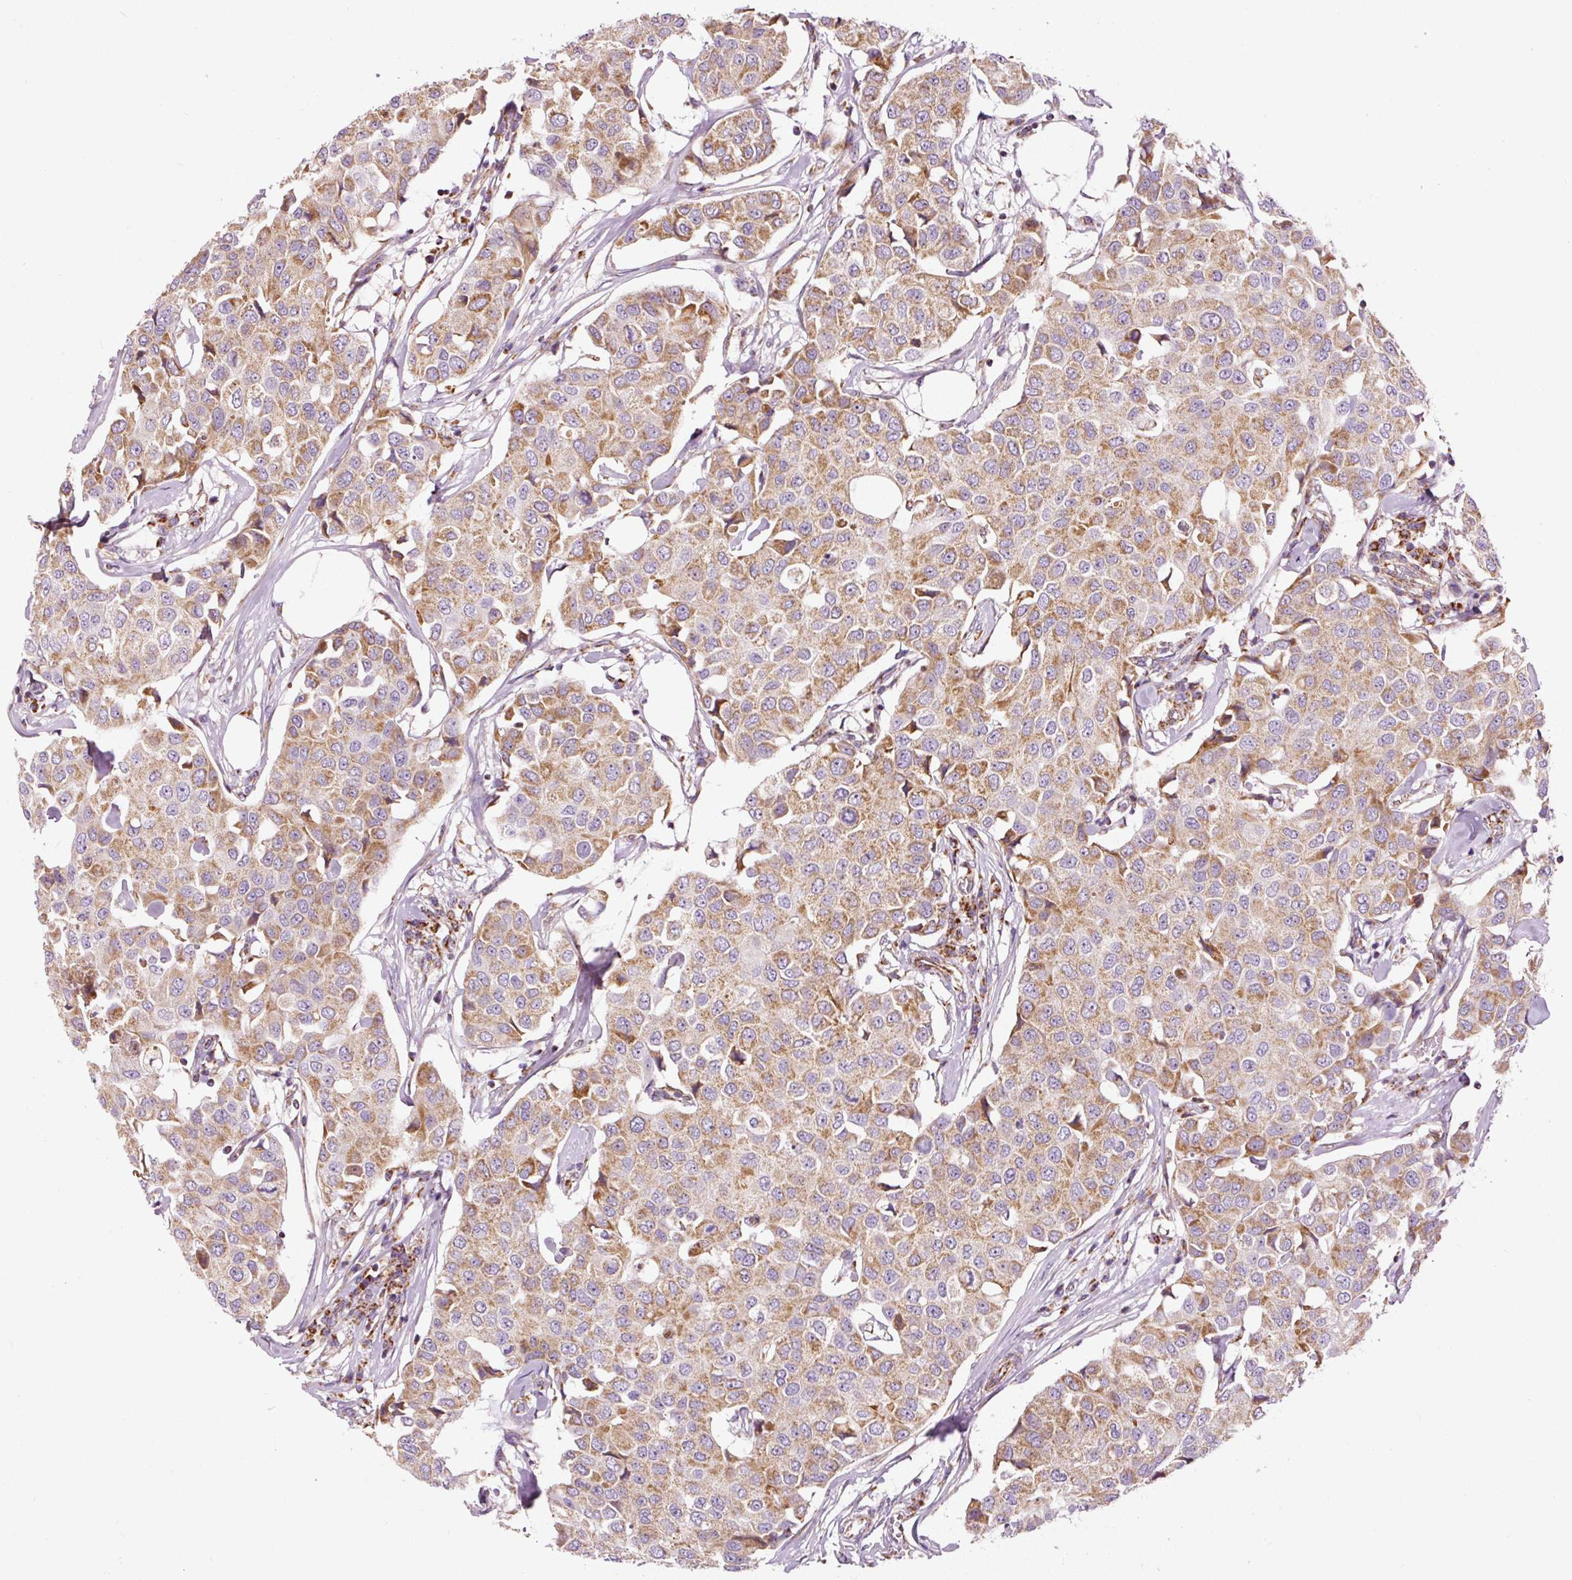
{"staining": {"intensity": "moderate", "quantity": ">75%", "location": "cytoplasmic/membranous"}, "tissue": "breast cancer", "cell_type": "Tumor cells", "image_type": "cancer", "snomed": [{"axis": "morphology", "description": "Duct carcinoma"}, {"axis": "topography", "description": "Breast"}], "caption": "Moderate cytoplasmic/membranous expression is present in approximately >75% of tumor cells in breast cancer. (DAB IHC, brown staining for protein, blue staining for nuclei).", "gene": "NDUFB4", "patient": {"sex": "female", "age": 80}}